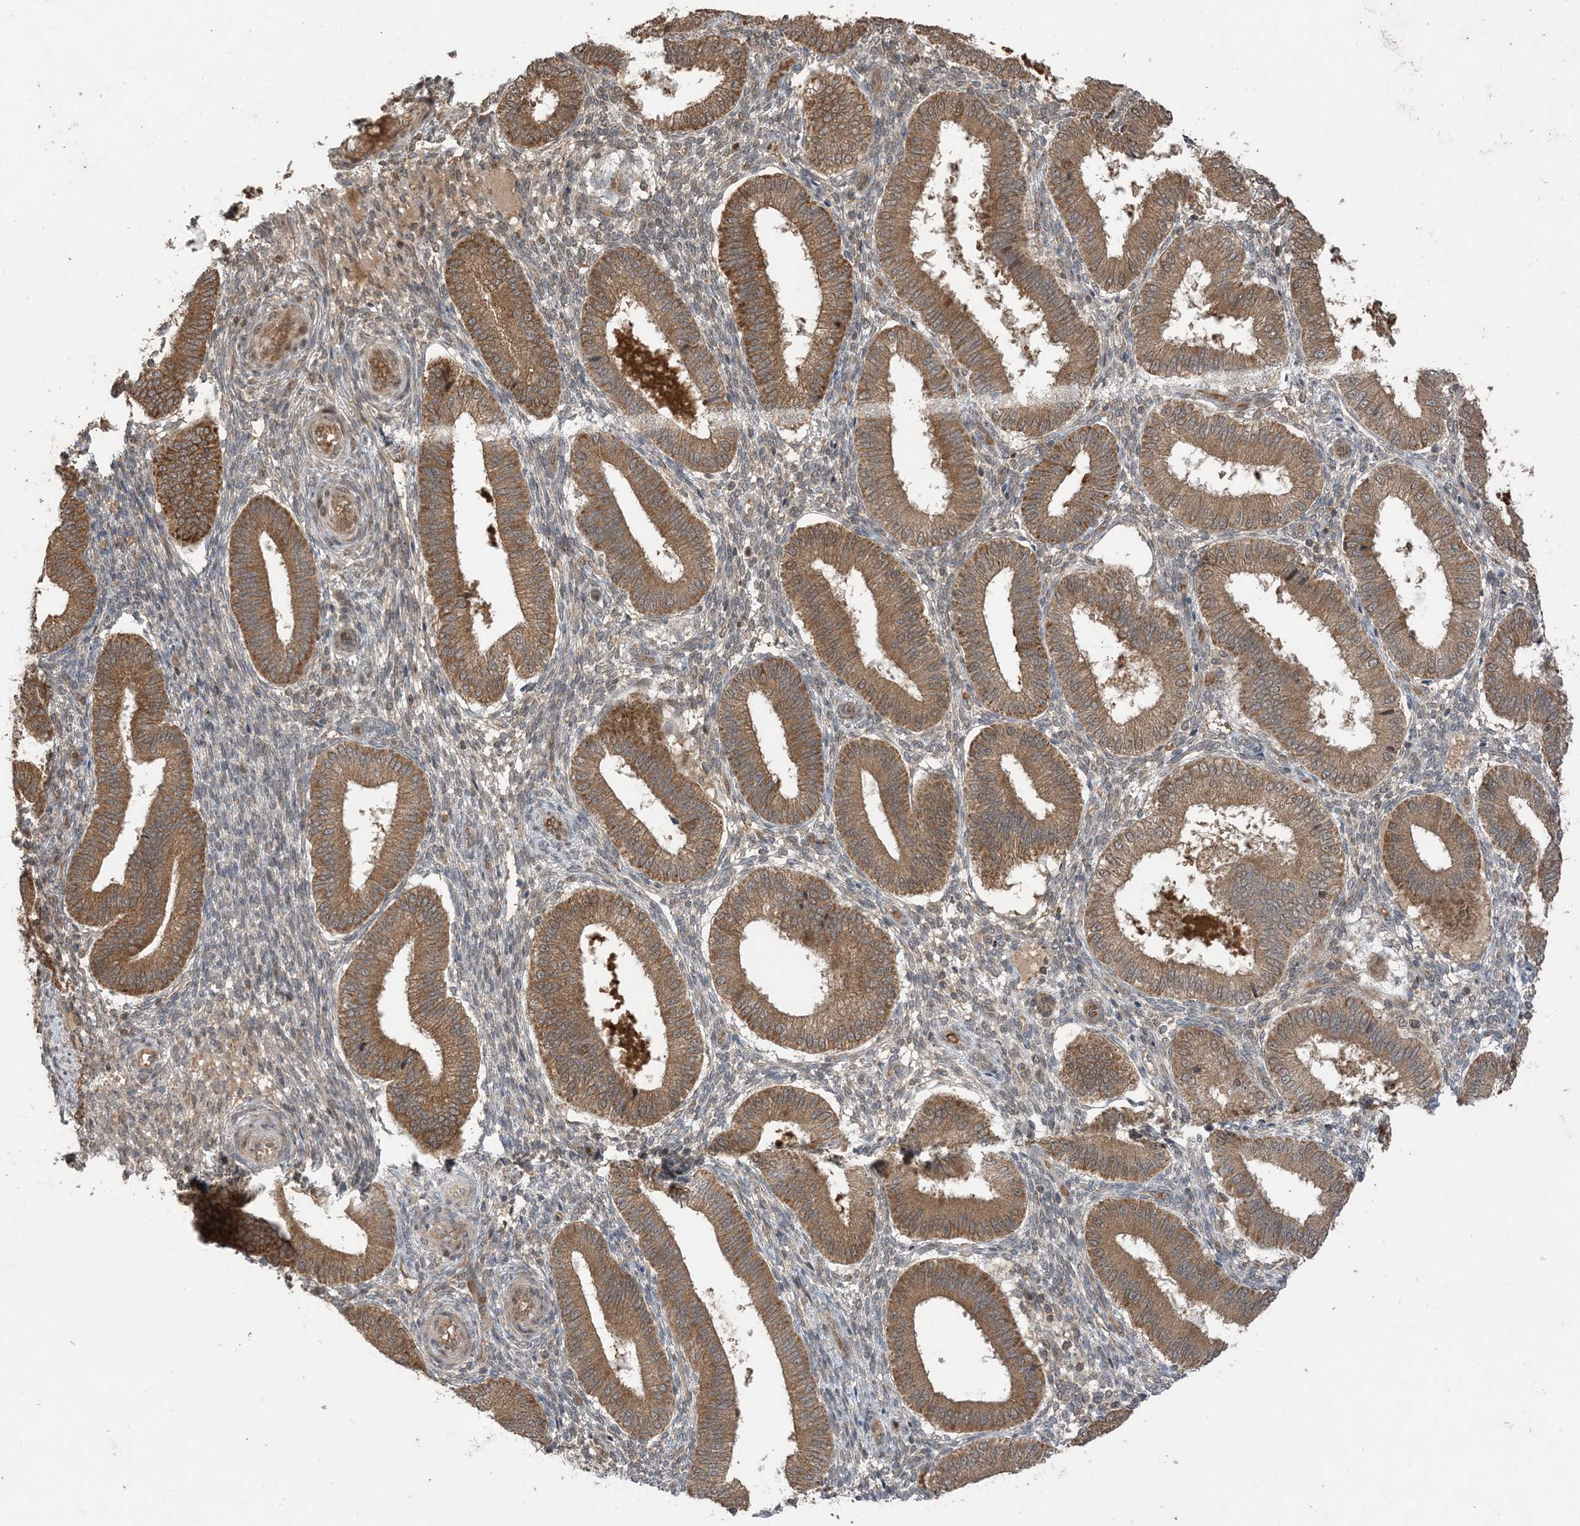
{"staining": {"intensity": "weak", "quantity": "25%-75%", "location": "cytoplasmic/membranous,nuclear"}, "tissue": "endometrium", "cell_type": "Cells in endometrial stroma", "image_type": "normal", "snomed": [{"axis": "morphology", "description": "Normal tissue, NOS"}, {"axis": "topography", "description": "Endometrium"}], "caption": "This histopathology image demonstrates immunohistochemistry staining of benign endometrium, with low weak cytoplasmic/membranous,nuclear expression in about 25%-75% of cells in endometrial stroma.", "gene": "PUSL1", "patient": {"sex": "female", "age": 39}}